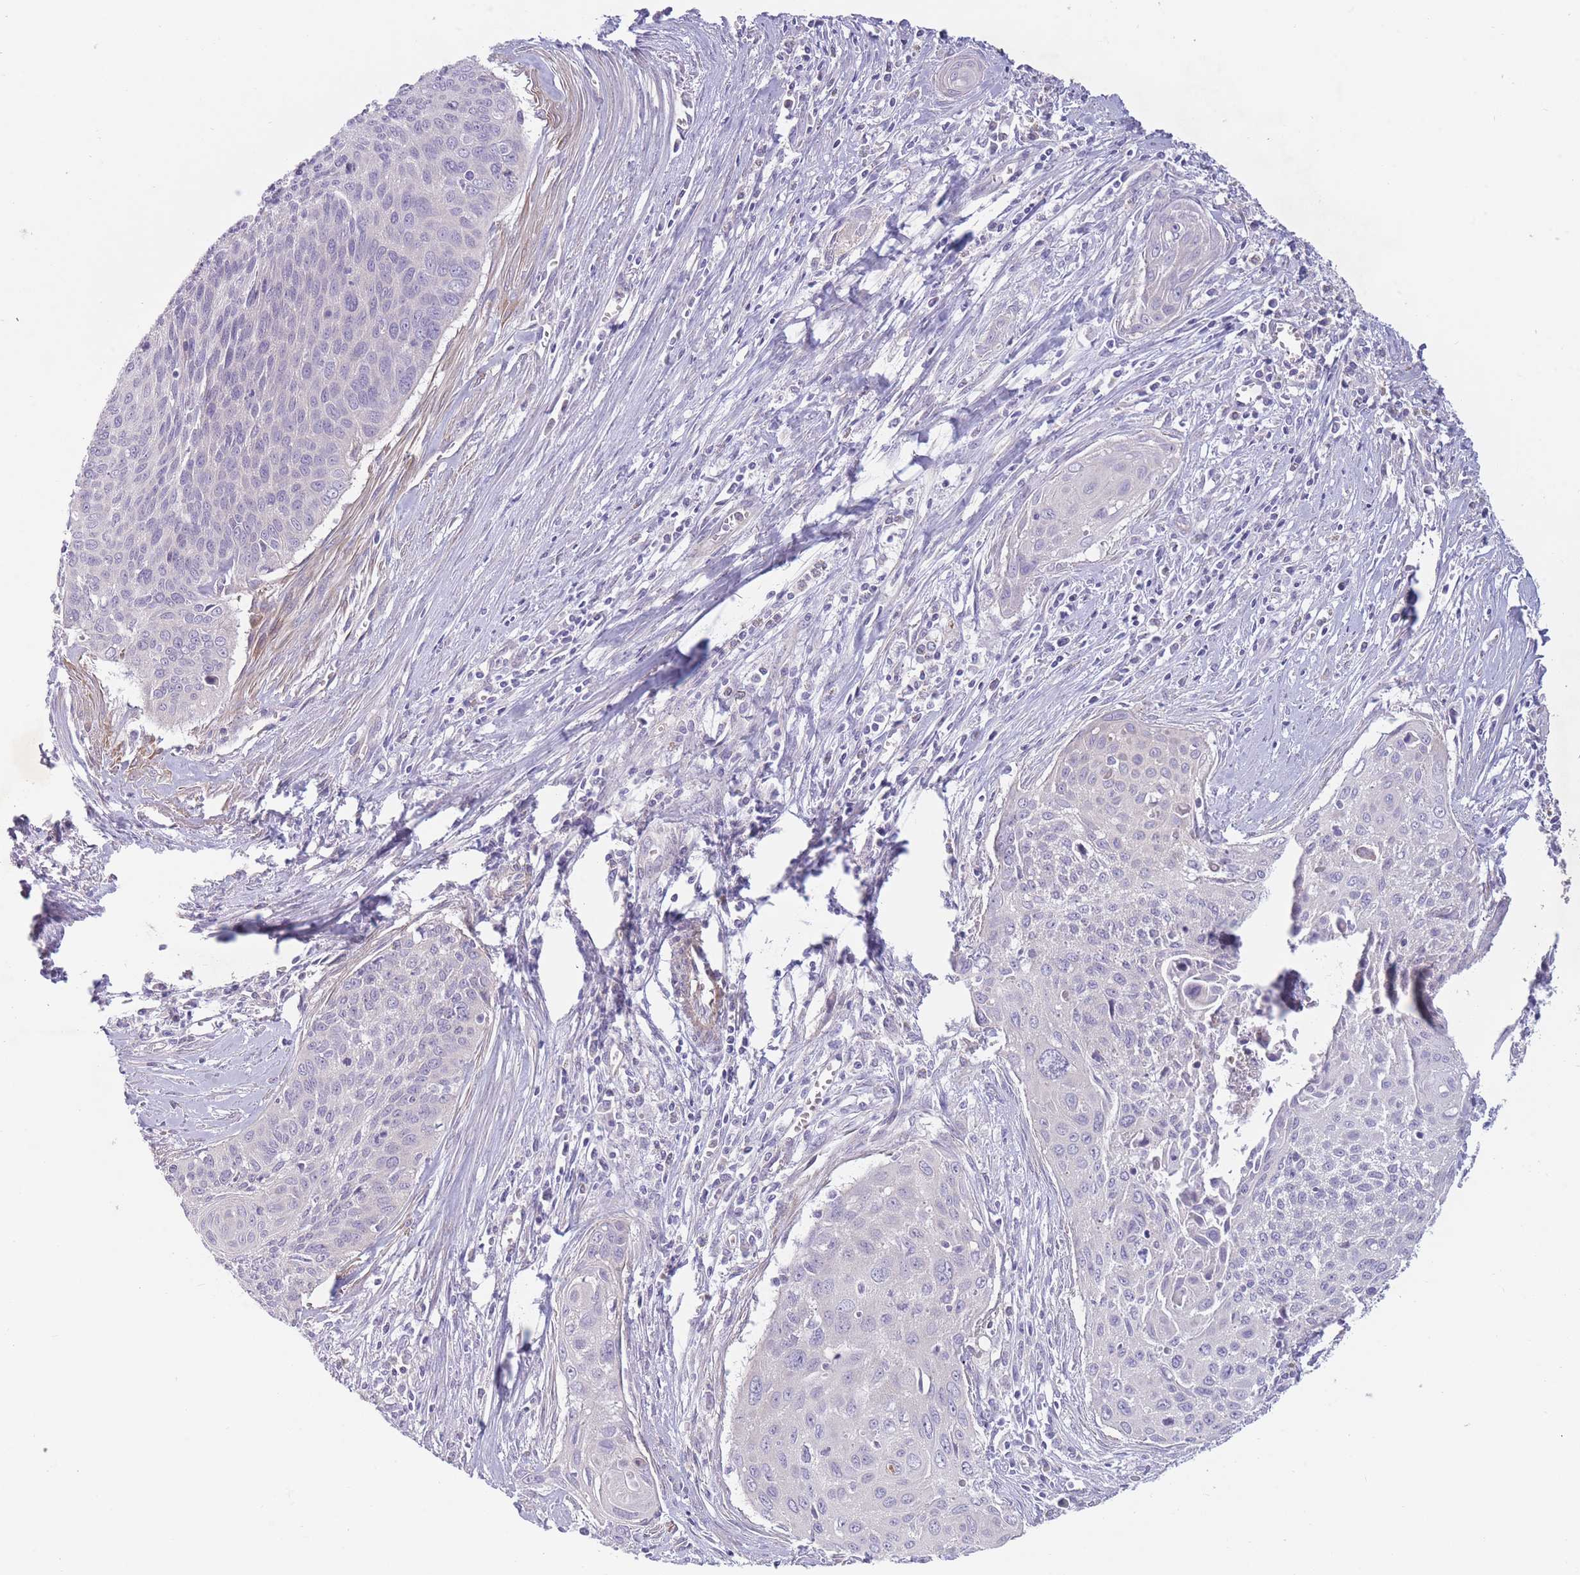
{"staining": {"intensity": "negative", "quantity": "none", "location": "none"}, "tissue": "cervical cancer", "cell_type": "Tumor cells", "image_type": "cancer", "snomed": [{"axis": "morphology", "description": "Squamous cell carcinoma, NOS"}, {"axis": "topography", "description": "Cervix"}], "caption": "IHC image of human cervical squamous cell carcinoma stained for a protein (brown), which displays no positivity in tumor cells. The staining was performed using DAB to visualize the protein expression in brown, while the nuclei were stained in blue with hematoxylin (Magnification: 20x).", "gene": "PNPLA5", "patient": {"sex": "female", "age": 55}}